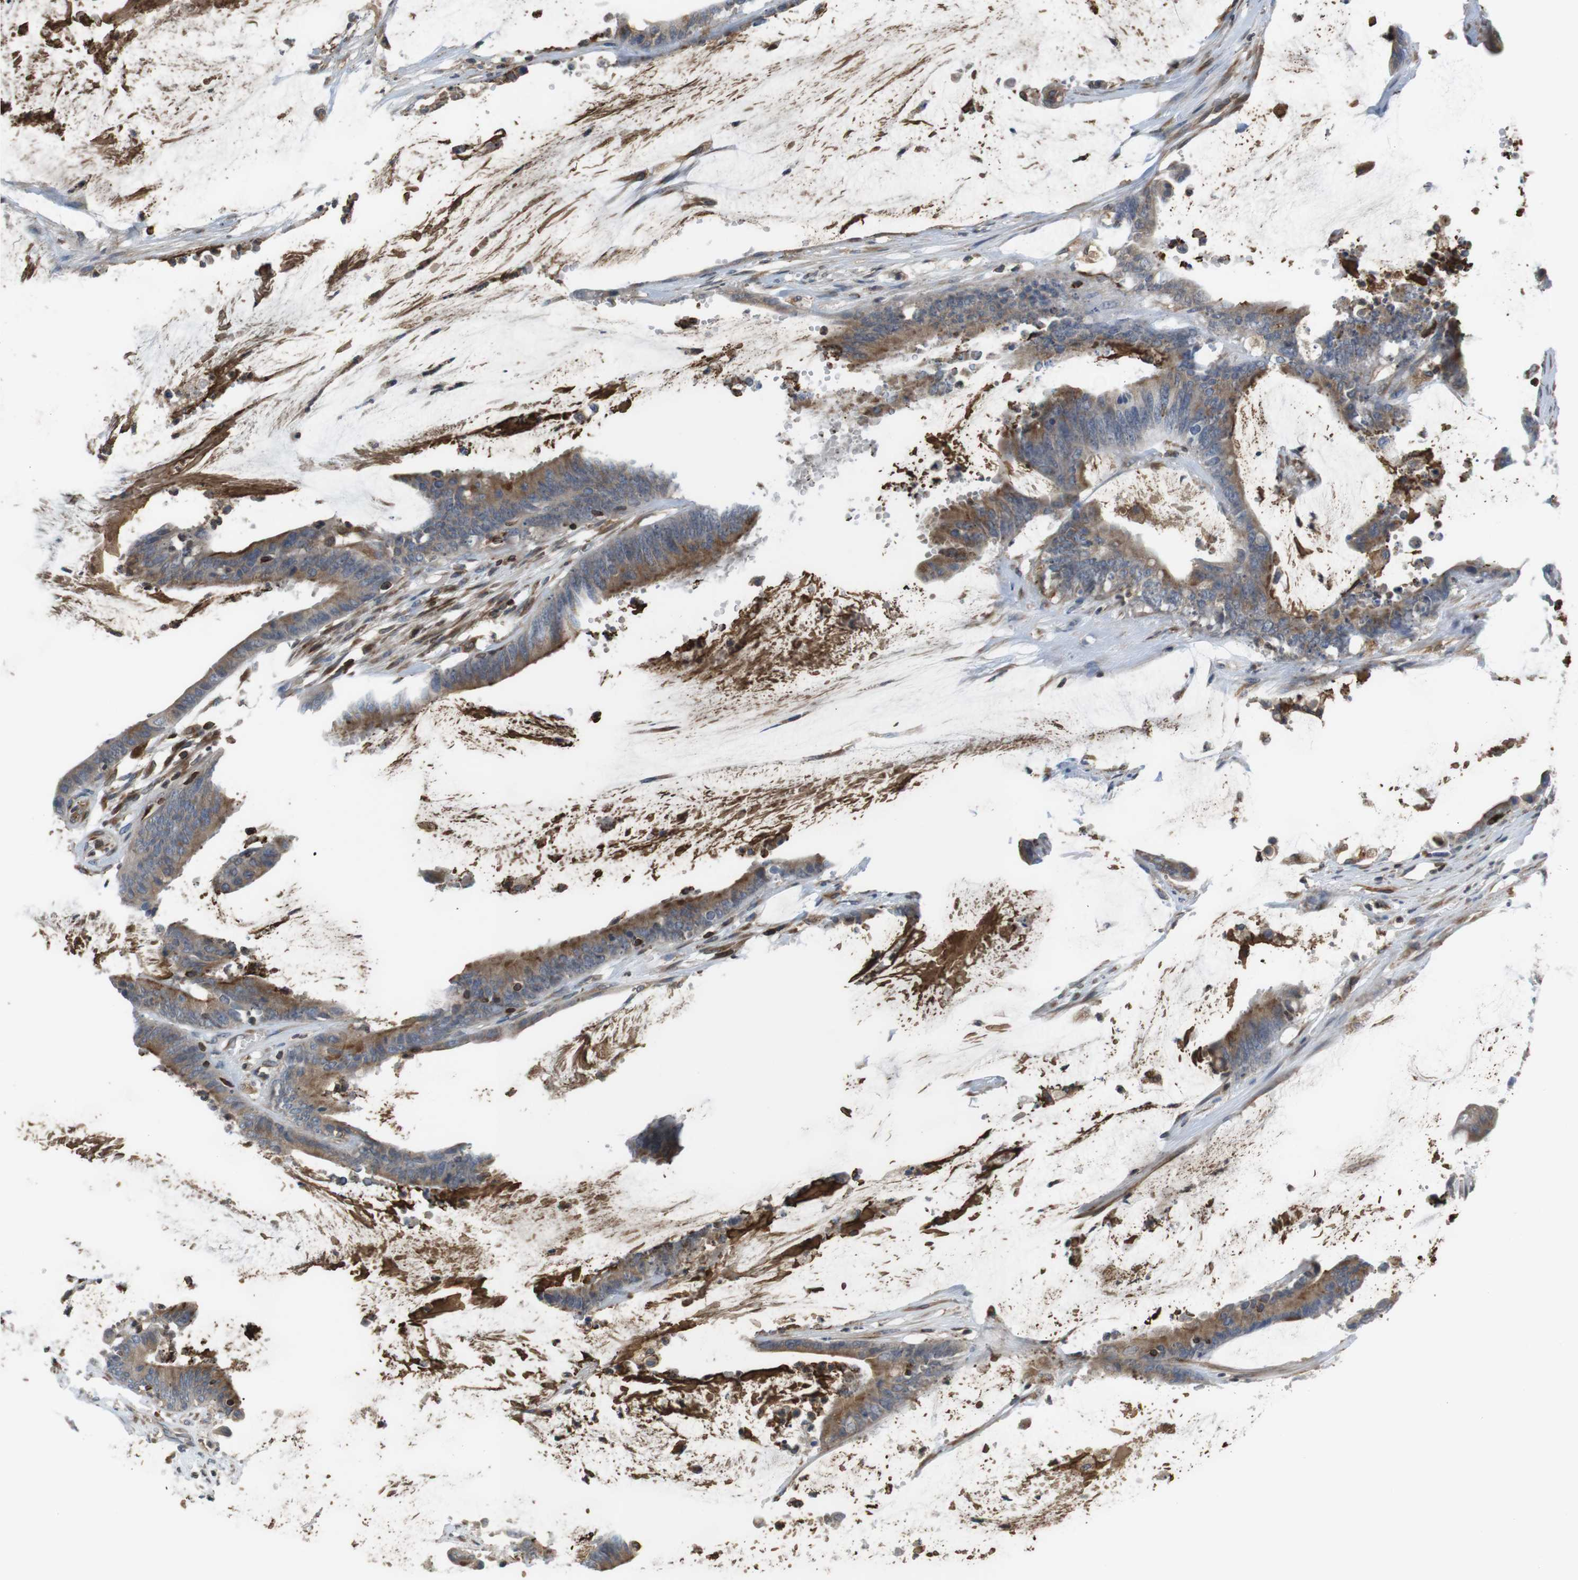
{"staining": {"intensity": "strong", "quantity": ">75%", "location": "cytoplasmic/membranous"}, "tissue": "colorectal cancer", "cell_type": "Tumor cells", "image_type": "cancer", "snomed": [{"axis": "morphology", "description": "Adenocarcinoma, NOS"}, {"axis": "topography", "description": "Rectum"}], "caption": "This histopathology image displays immunohistochemistry (IHC) staining of adenocarcinoma (colorectal), with high strong cytoplasmic/membranous expression in about >75% of tumor cells.", "gene": "ARL6IP5", "patient": {"sex": "female", "age": 66}}